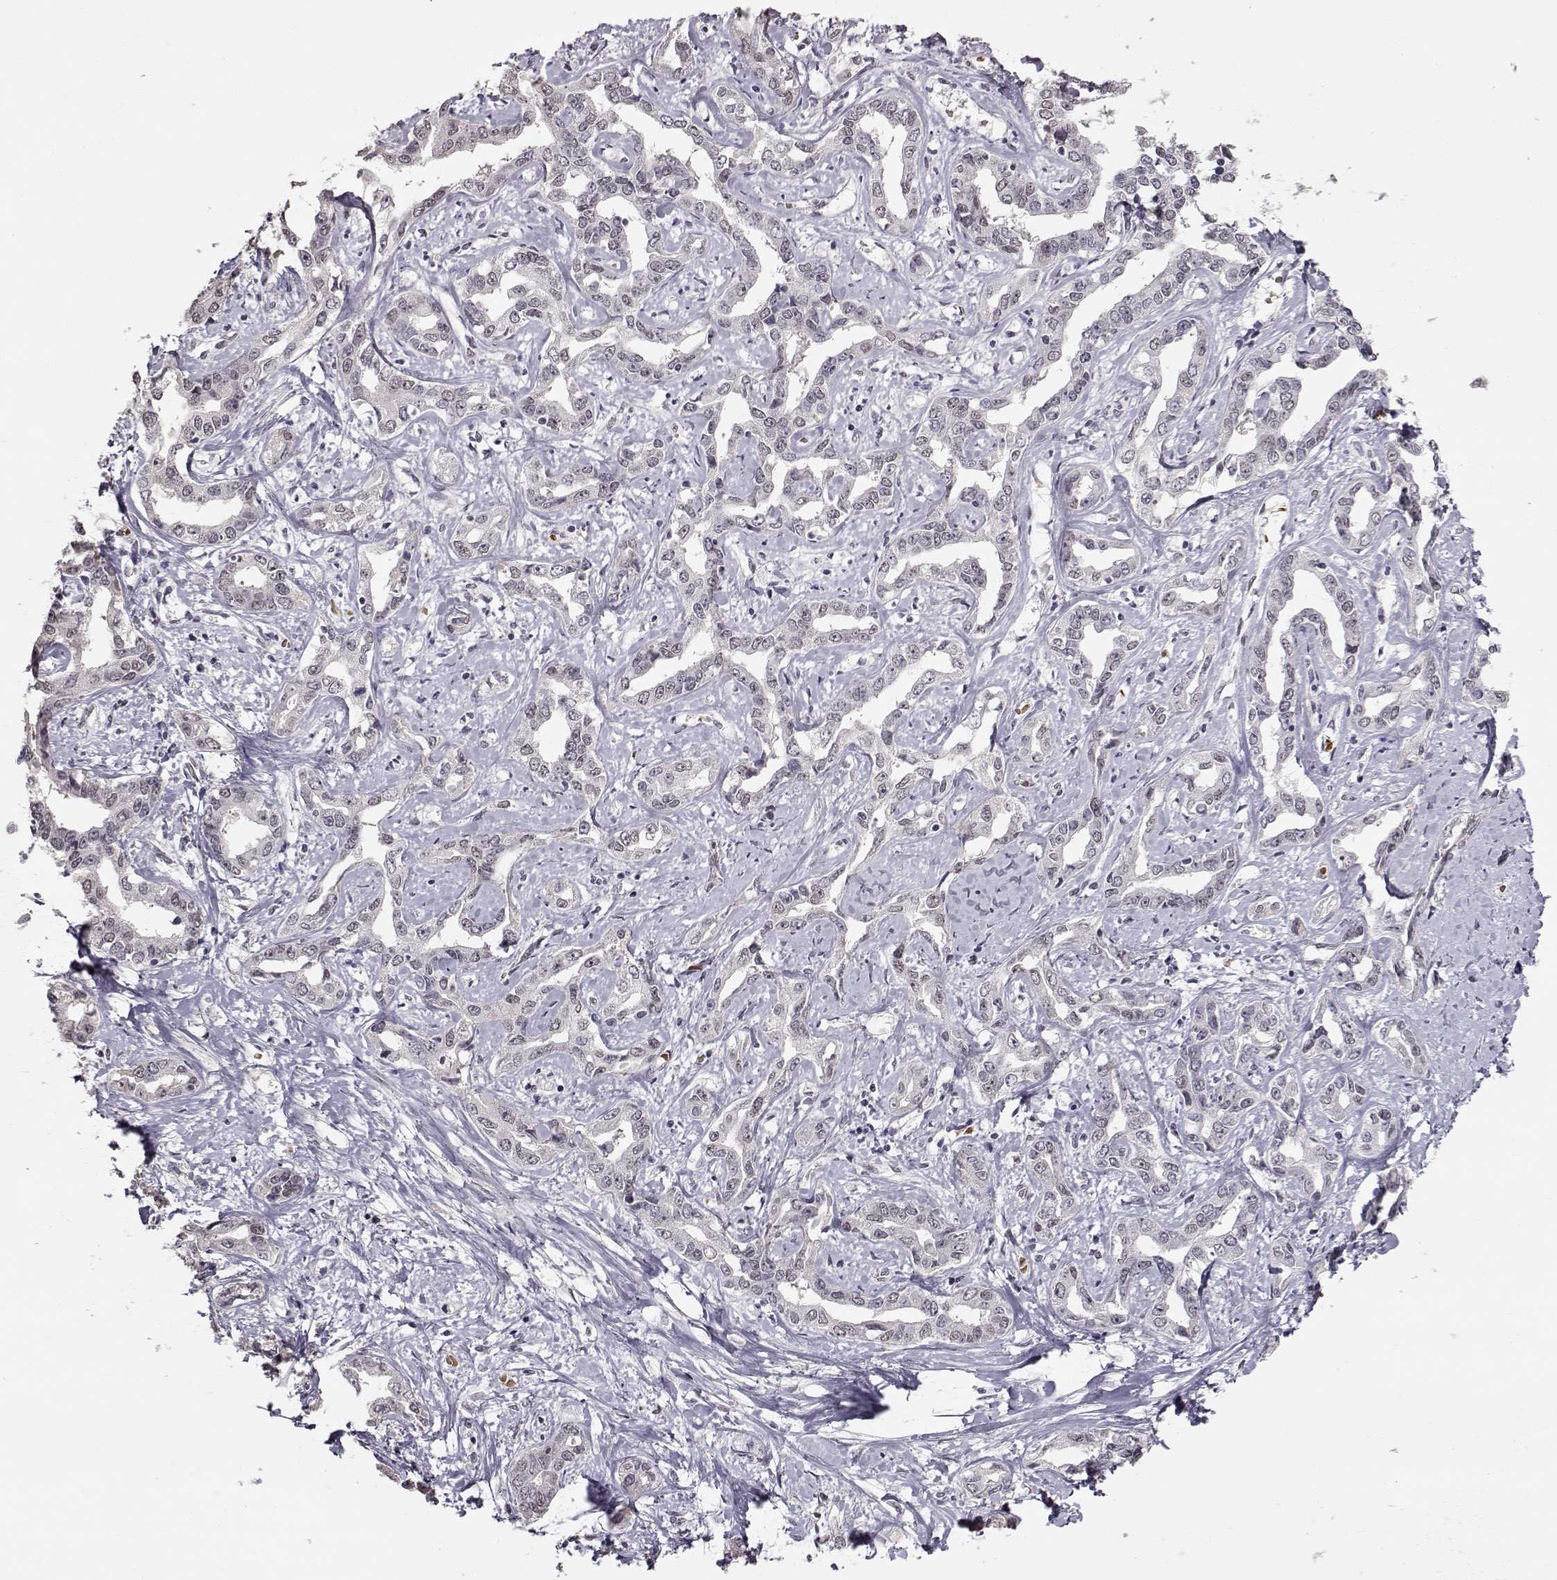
{"staining": {"intensity": "negative", "quantity": "none", "location": "none"}, "tissue": "liver cancer", "cell_type": "Tumor cells", "image_type": "cancer", "snomed": [{"axis": "morphology", "description": "Cholangiocarcinoma"}, {"axis": "topography", "description": "Liver"}], "caption": "IHC image of liver cholangiocarcinoma stained for a protein (brown), which shows no staining in tumor cells. Nuclei are stained in blue.", "gene": "PCP4", "patient": {"sex": "male", "age": 59}}